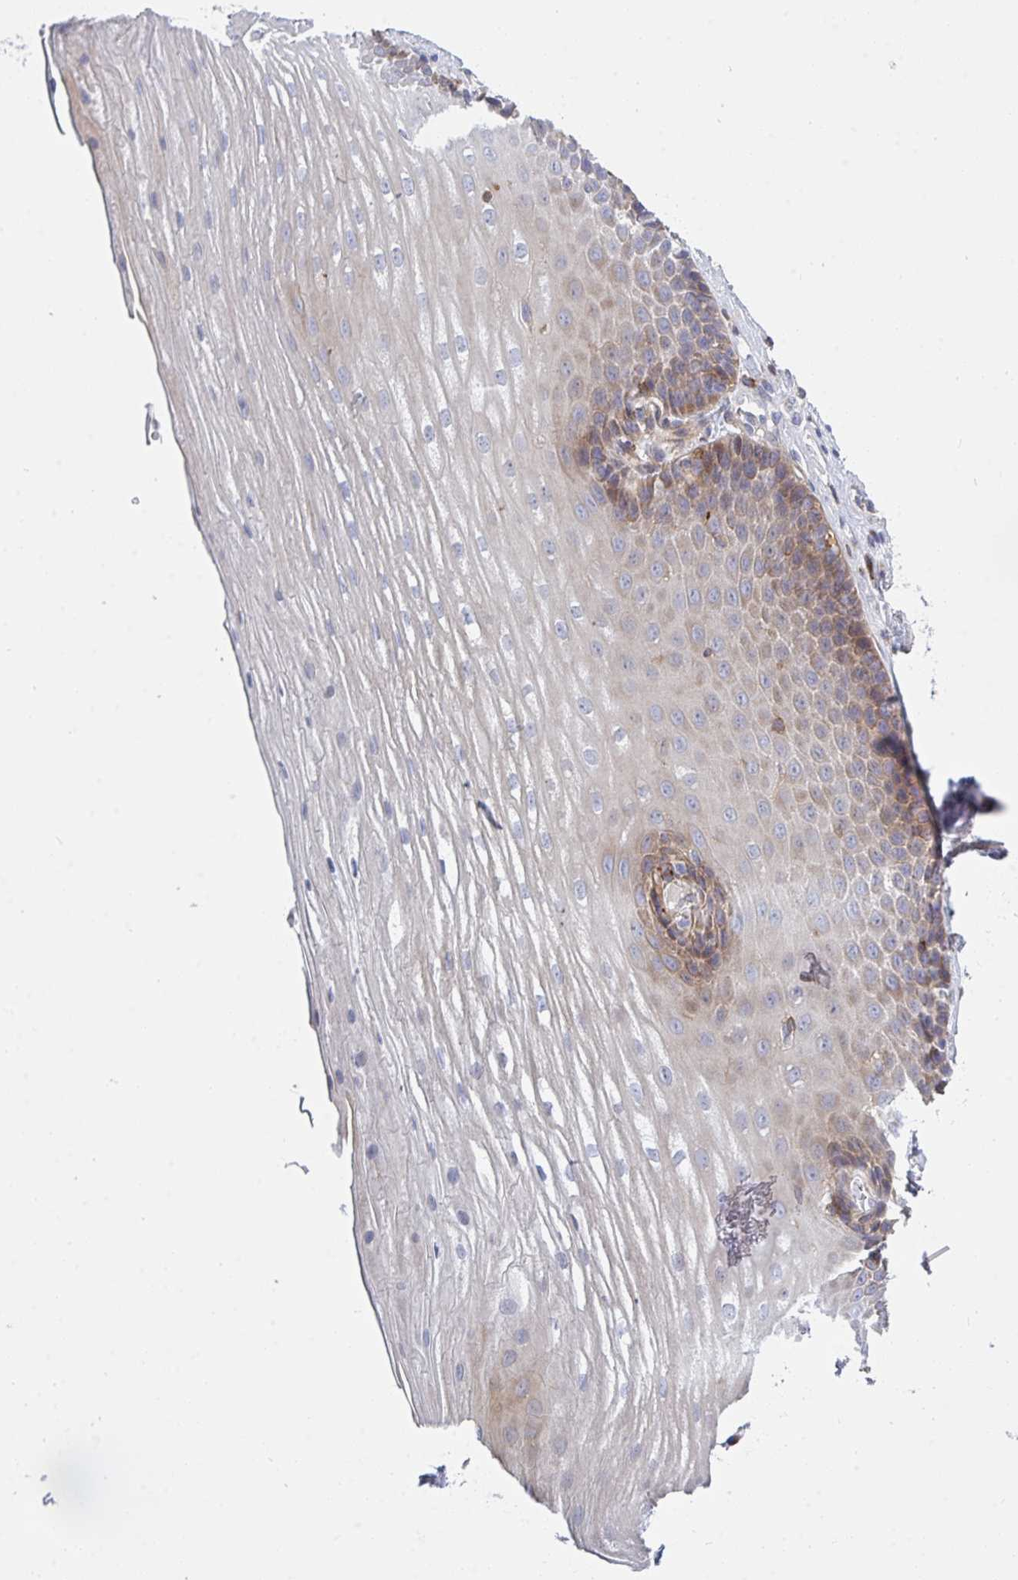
{"staining": {"intensity": "moderate", "quantity": "<25%", "location": "cytoplasmic/membranous"}, "tissue": "esophagus", "cell_type": "Squamous epithelial cells", "image_type": "normal", "snomed": [{"axis": "morphology", "description": "Normal tissue, NOS"}, {"axis": "topography", "description": "Esophagus"}], "caption": "About <25% of squamous epithelial cells in unremarkable esophagus exhibit moderate cytoplasmic/membranous protein staining as visualized by brown immunohistochemical staining.", "gene": "FRMD3", "patient": {"sex": "male", "age": 62}}